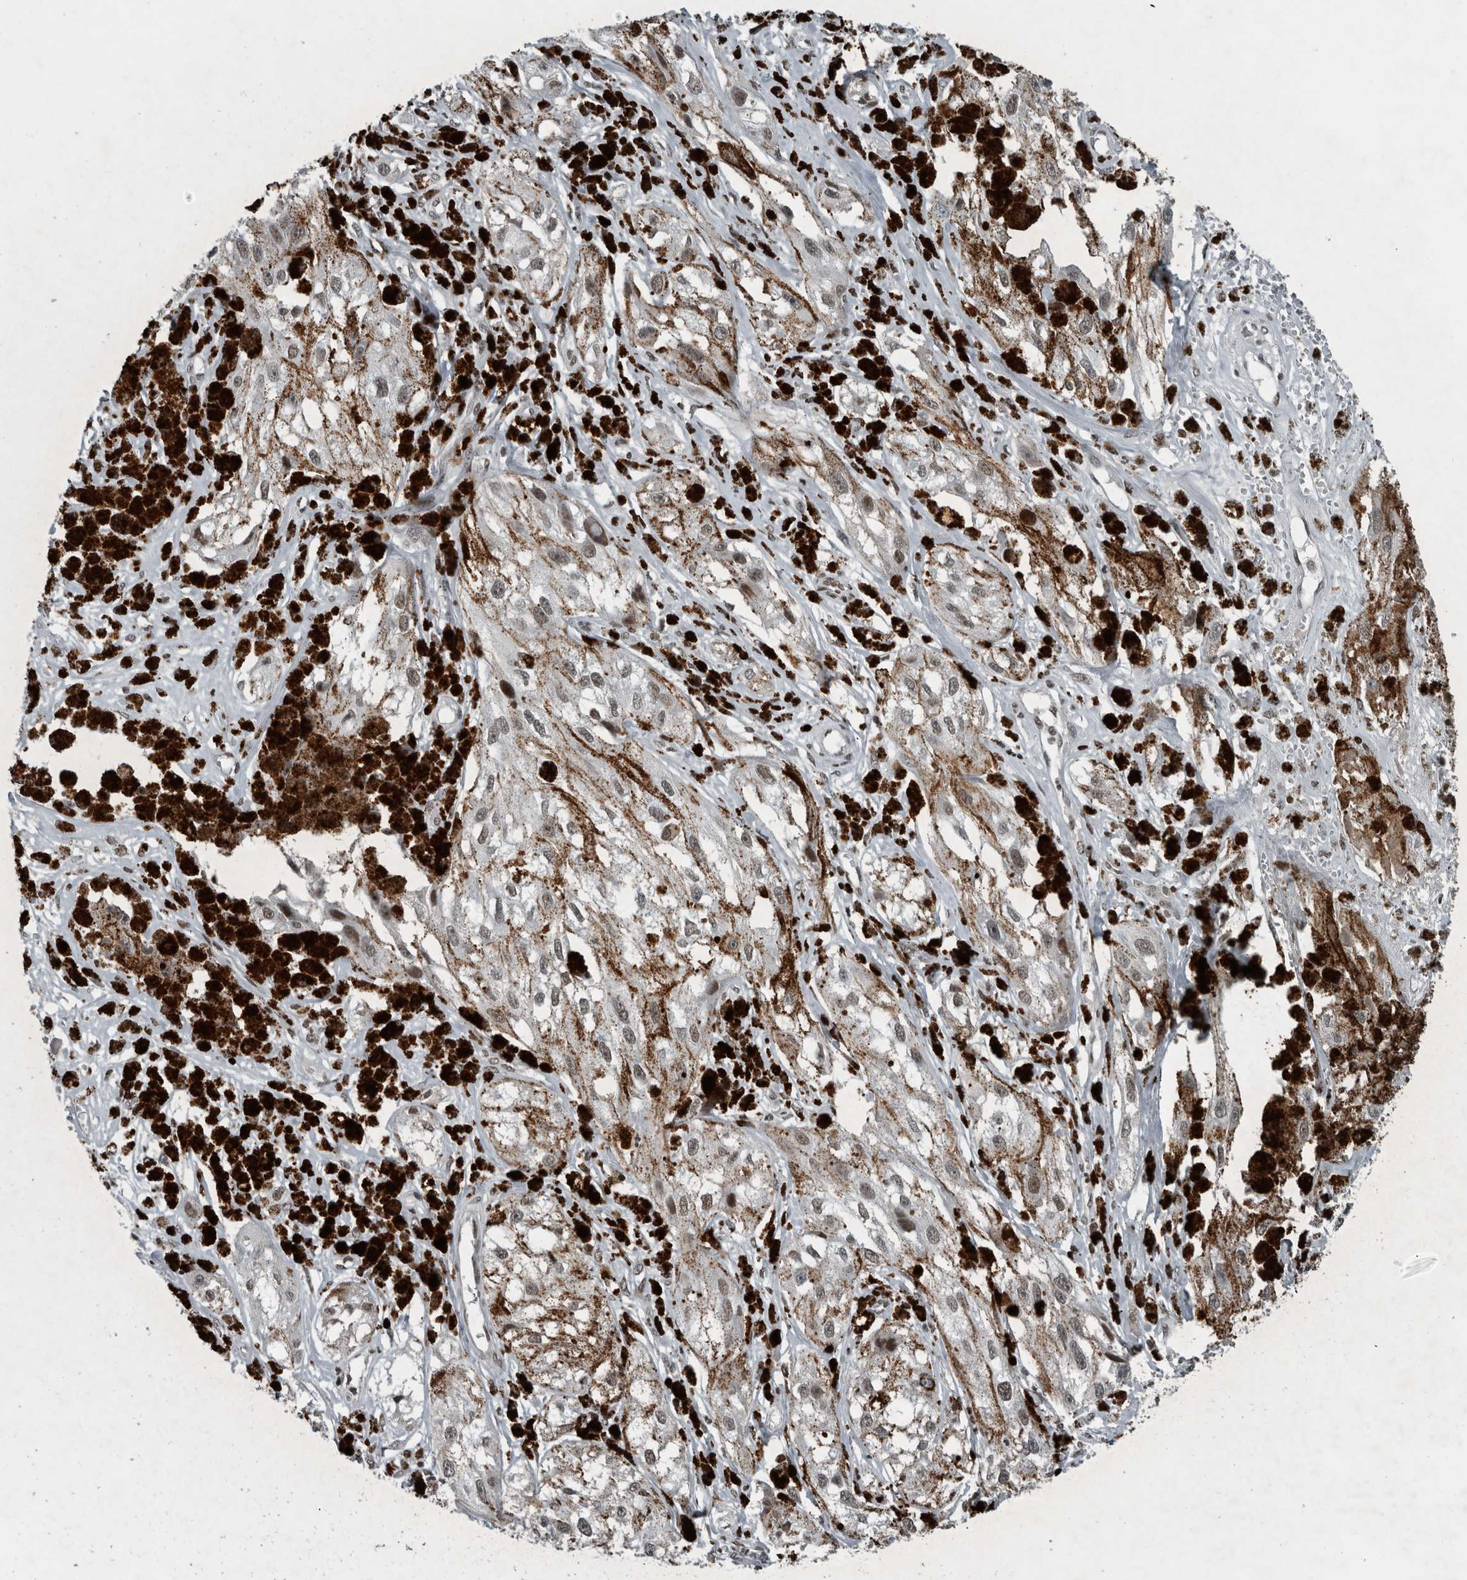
{"staining": {"intensity": "weak", "quantity": ">75%", "location": "nuclear"}, "tissue": "melanoma", "cell_type": "Tumor cells", "image_type": "cancer", "snomed": [{"axis": "morphology", "description": "Malignant melanoma, NOS"}, {"axis": "topography", "description": "Skin"}], "caption": "The immunohistochemical stain labels weak nuclear expression in tumor cells of malignant melanoma tissue. The staining was performed using DAB (3,3'-diaminobenzidine), with brown indicating positive protein expression. Nuclei are stained blue with hematoxylin.", "gene": "UNC50", "patient": {"sex": "male", "age": 88}}